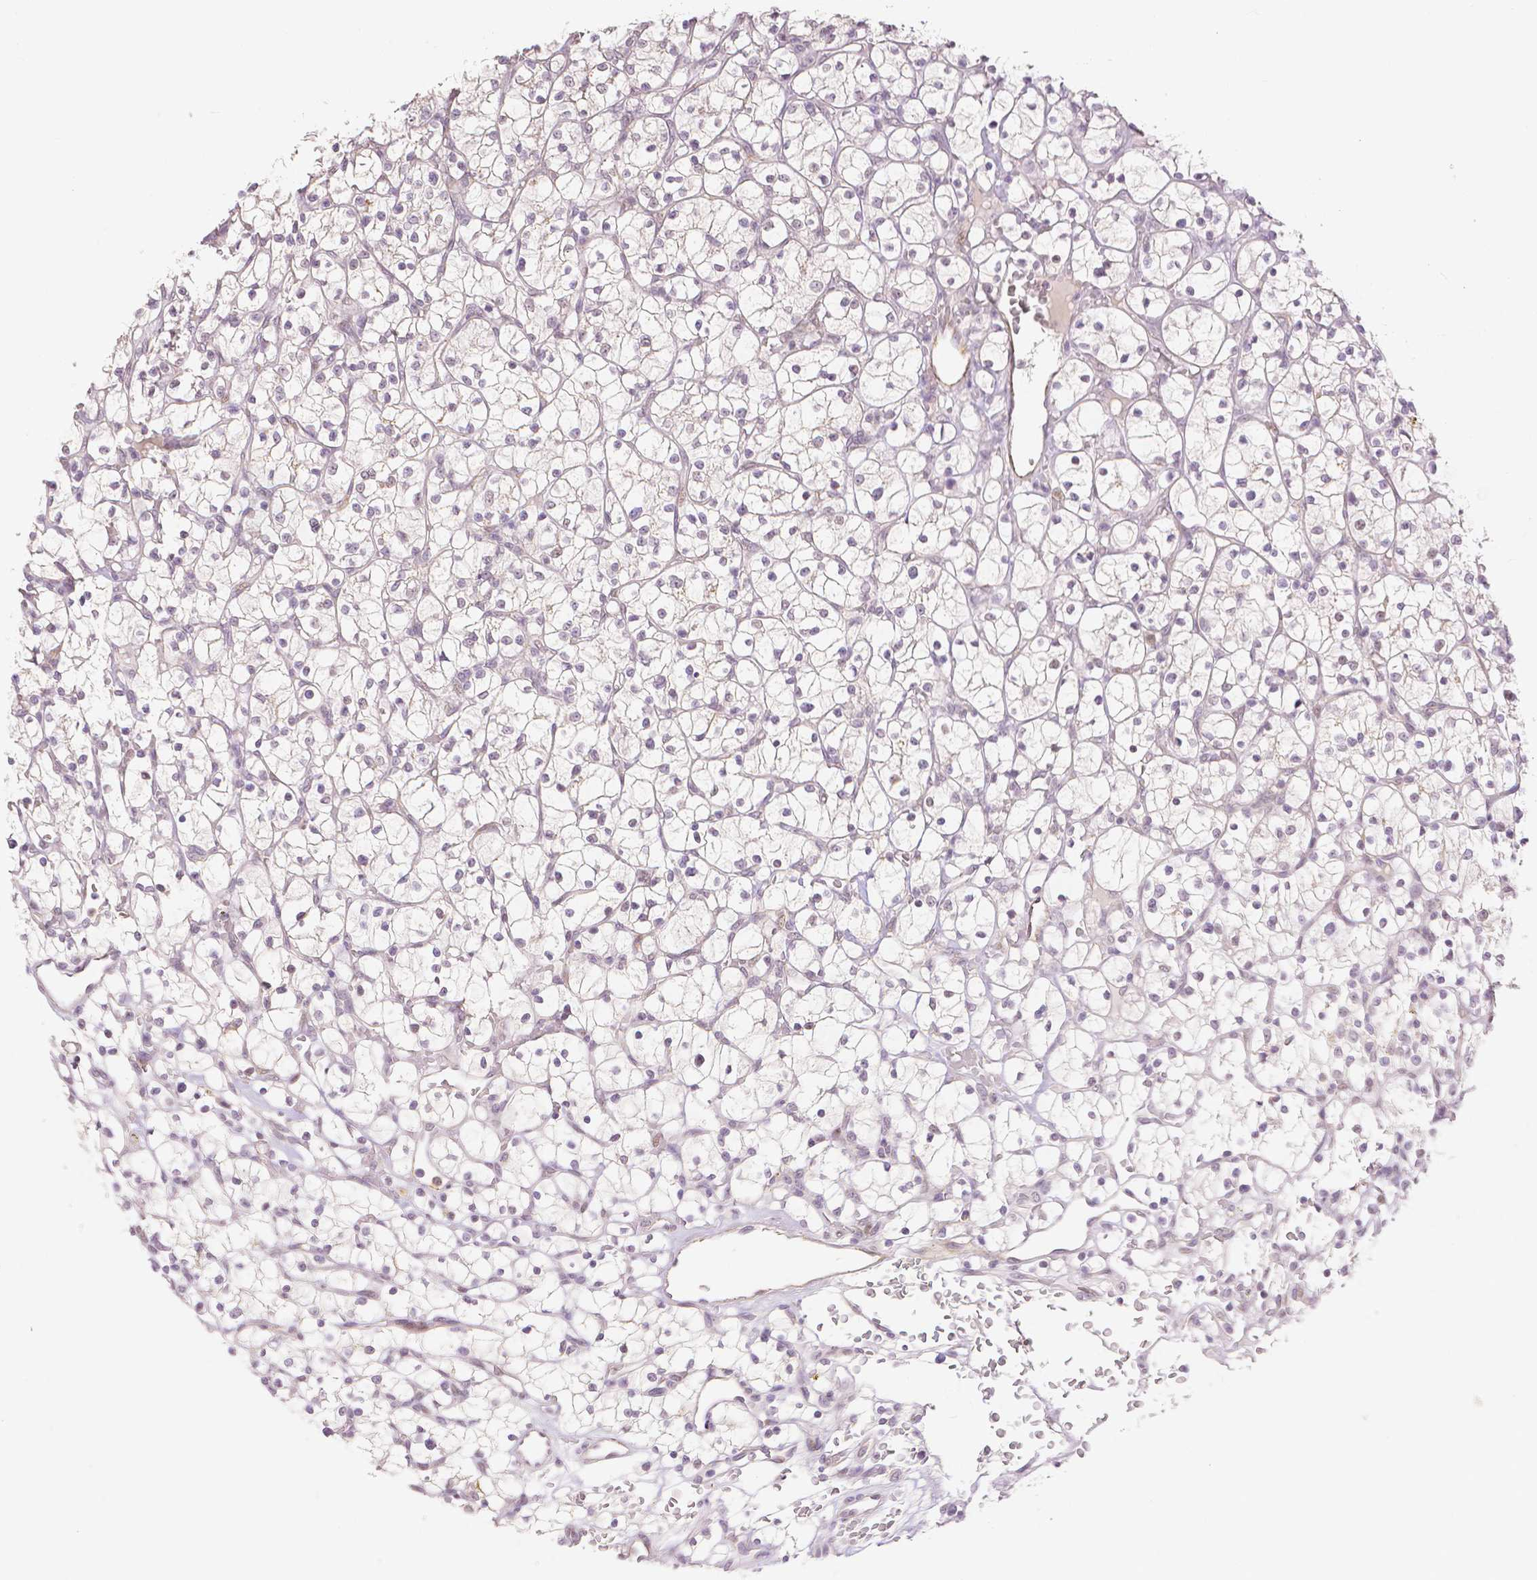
{"staining": {"intensity": "negative", "quantity": "none", "location": "none"}, "tissue": "renal cancer", "cell_type": "Tumor cells", "image_type": "cancer", "snomed": [{"axis": "morphology", "description": "Adenocarcinoma, NOS"}, {"axis": "topography", "description": "Kidney"}], "caption": "Immunohistochemical staining of renal adenocarcinoma reveals no significant positivity in tumor cells.", "gene": "OCLN", "patient": {"sex": "female", "age": 64}}